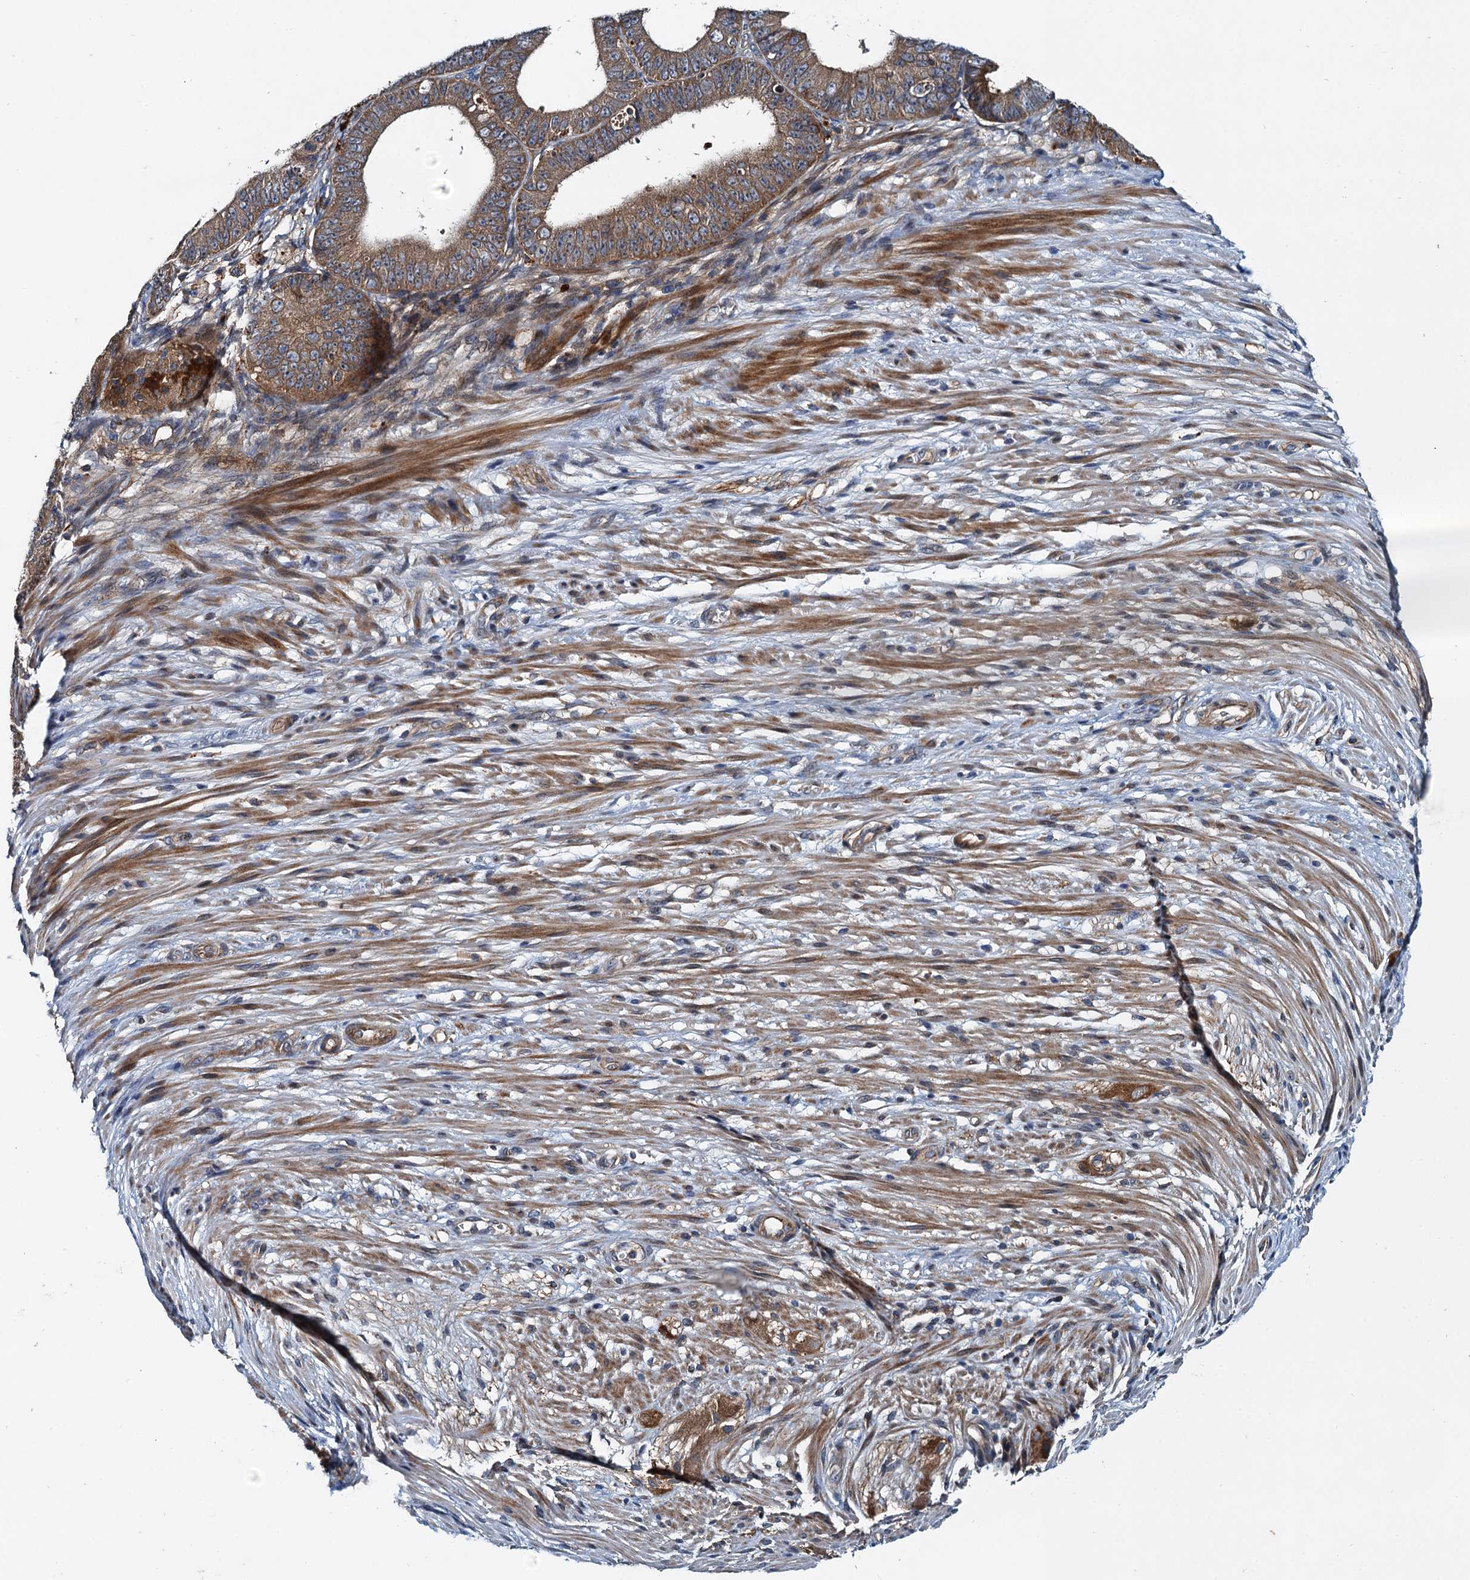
{"staining": {"intensity": "moderate", "quantity": ">75%", "location": "cytoplasmic/membranous"}, "tissue": "ovarian cancer", "cell_type": "Tumor cells", "image_type": "cancer", "snomed": [{"axis": "morphology", "description": "Carcinoma, endometroid"}, {"axis": "topography", "description": "Appendix"}, {"axis": "topography", "description": "Ovary"}], "caption": "This image reveals immunohistochemistry (IHC) staining of human endometroid carcinoma (ovarian), with medium moderate cytoplasmic/membranous positivity in about >75% of tumor cells.", "gene": "EFL1", "patient": {"sex": "female", "age": 42}}